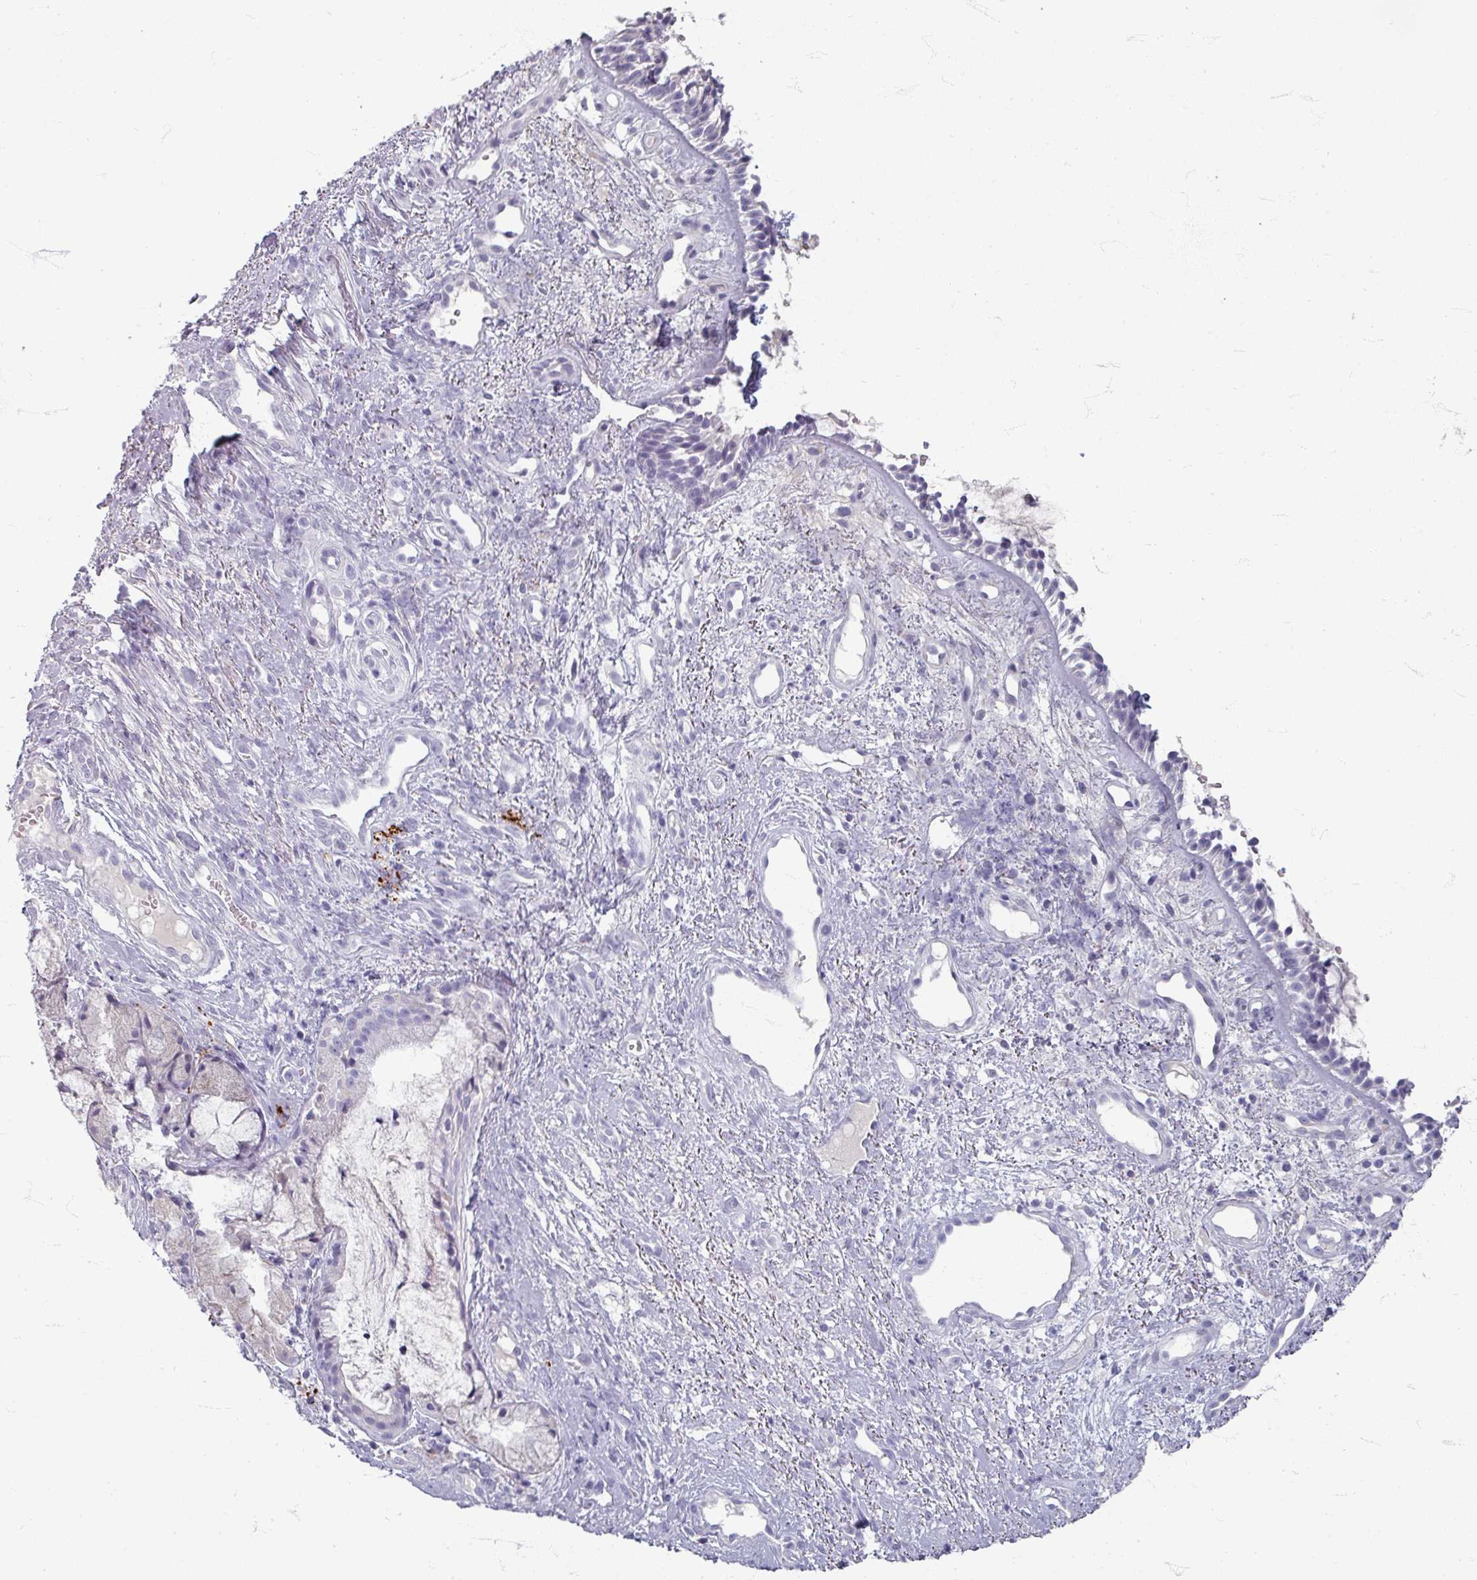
{"staining": {"intensity": "negative", "quantity": "none", "location": "none"}, "tissue": "nasopharynx", "cell_type": "Respiratory epithelial cells", "image_type": "normal", "snomed": [{"axis": "morphology", "description": "Normal tissue, NOS"}, {"axis": "topography", "description": "Cartilage tissue"}, {"axis": "topography", "description": "Nasopharynx"}, {"axis": "topography", "description": "Thyroid gland"}], "caption": "This is an IHC micrograph of normal nasopharynx. There is no staining in respiratory epithelial cells.", "gene": "ZNF878", "patient": {"sex": "male", "age": 63}}